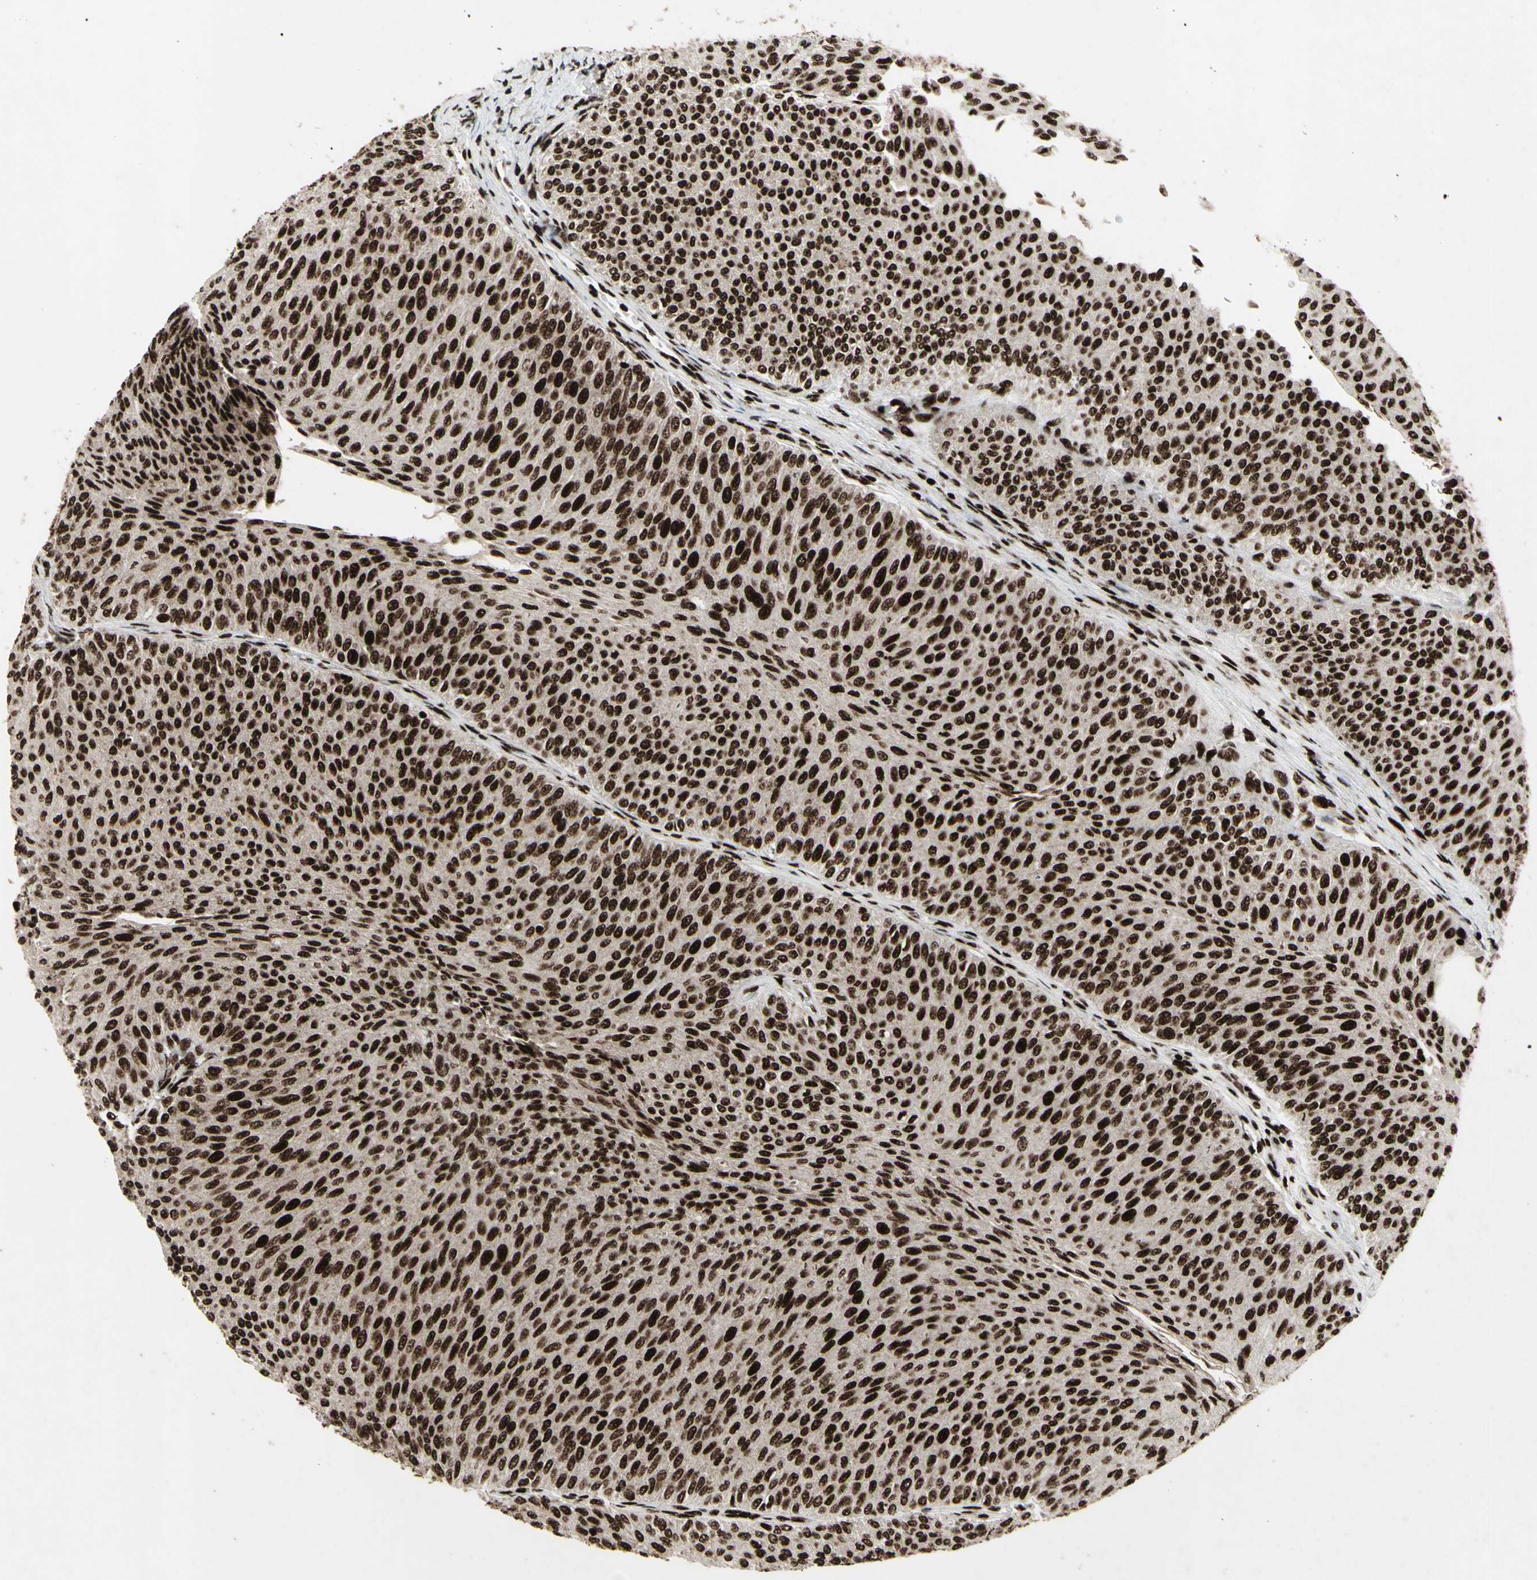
{"staining": {"intensity": "strong", "quantity": ">75%", "location": "nuclear"}, "tissue": "urothelial cancer", "cell_type": "Tumor cells", "image_type": "cancer", "snomed": [{"axis": "morphology", "description": "Urothelial carcinoma, Low grade"}, {"axis": "topography", "description": "Urinary bladder"}], "caption": "Urothelial carcinoma (low-grade) stained for a protein demonstrates strong nuclear positivity in tumor cells.", "gene": "U2AF2", "patient": {"sex": "male", "age": 78}}